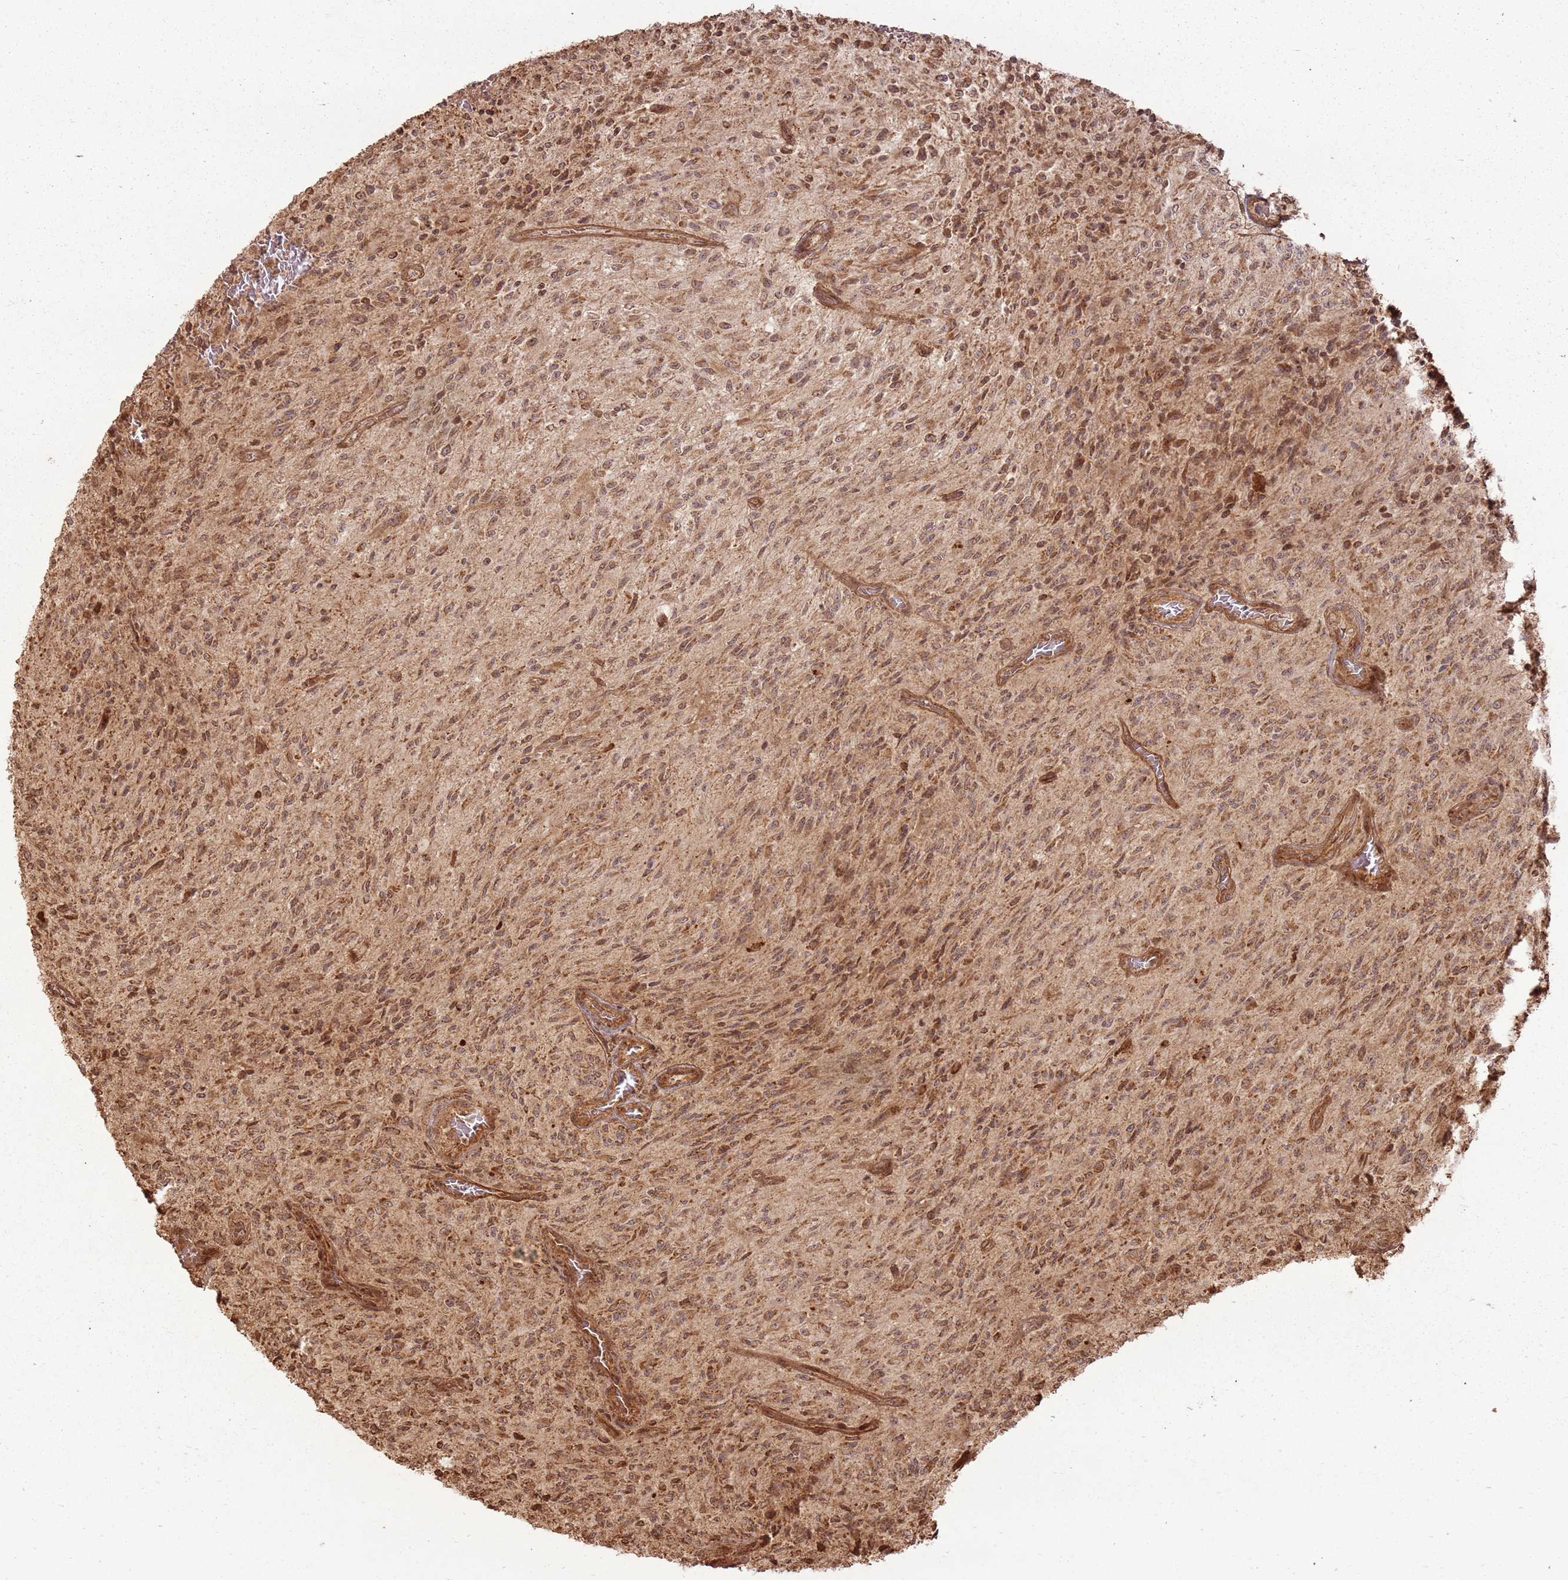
{"staining": {"intensity": "moderate", "quantity": ">75%", "location": "cytoplasmic/membranous,nuclear"}, "tissue": "glioma", "cell_type": "Tumor cells", "image_type": "cancer", "snomed": [{"axis": "morphology", "description": "Normal tissue, NOS"}, {"axis": "morphology", "description": "Glioma, malignant, High grade"}, {"axis": "topography", "description": "Cerebral cortex"}], "caption": "High-power microscopy captured an immunohistochemistry (IHC) photomicrograph of glioma, revealing moderate cytoplasmic/membranous and nuclear staining in about >75% of tumor cells.", "gene": "MRPS6", "patient": {"sex": "male", "age": 56}}